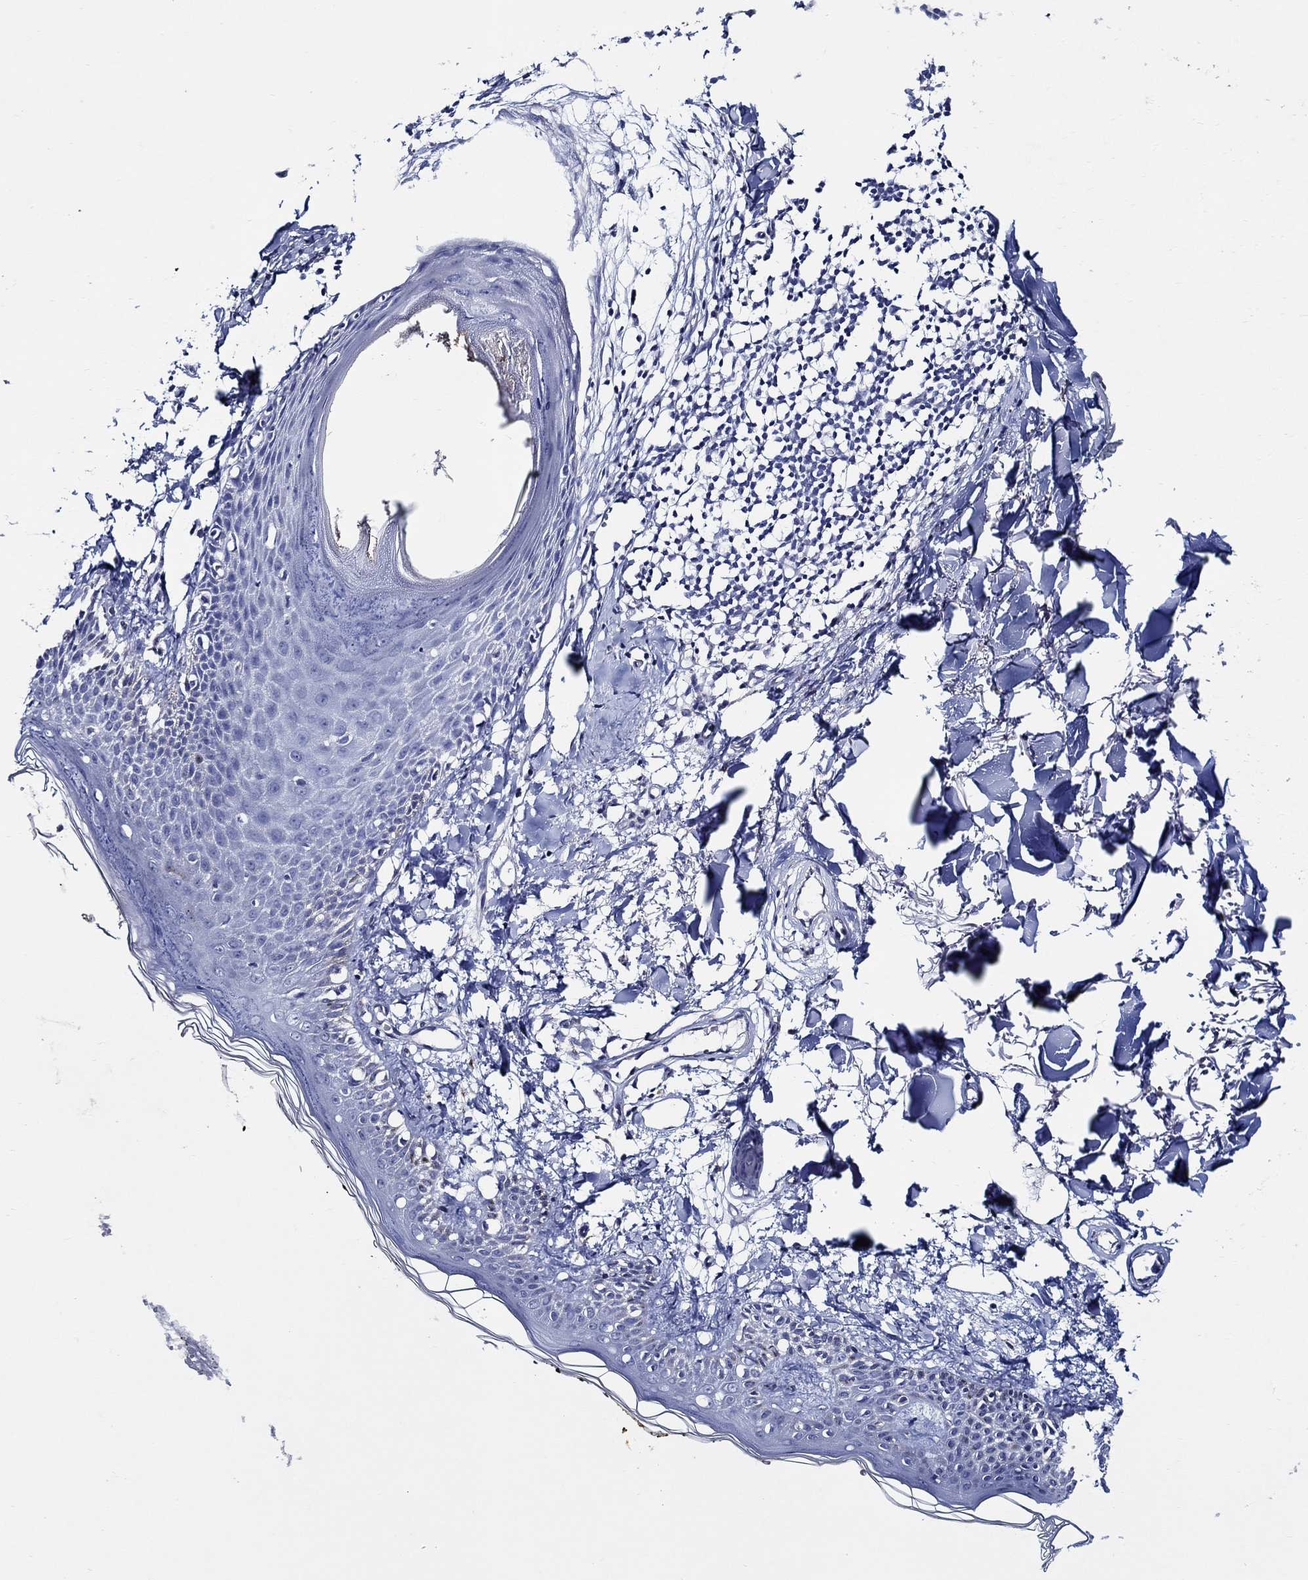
{"staining": {"intensity": "negative", "quantity": "none", "location": "none"}, "tissue": "skin", "cell_type": "Fibroblasts", "image_type": "normal", "snomed": [{"axis": "morphology", "description": "Normal tissue, NOS"}, {"axis": "topography", "description": "Skin"}], "caption": "DAB immunohistochemical staining of normal human skin exhibits no significant expression in fibroblasts. (DAB IHC visualized using brightfield microscopy, high magnification).", "gene": "SKOR1", "patient": {"sex": "male", "age": 76}}